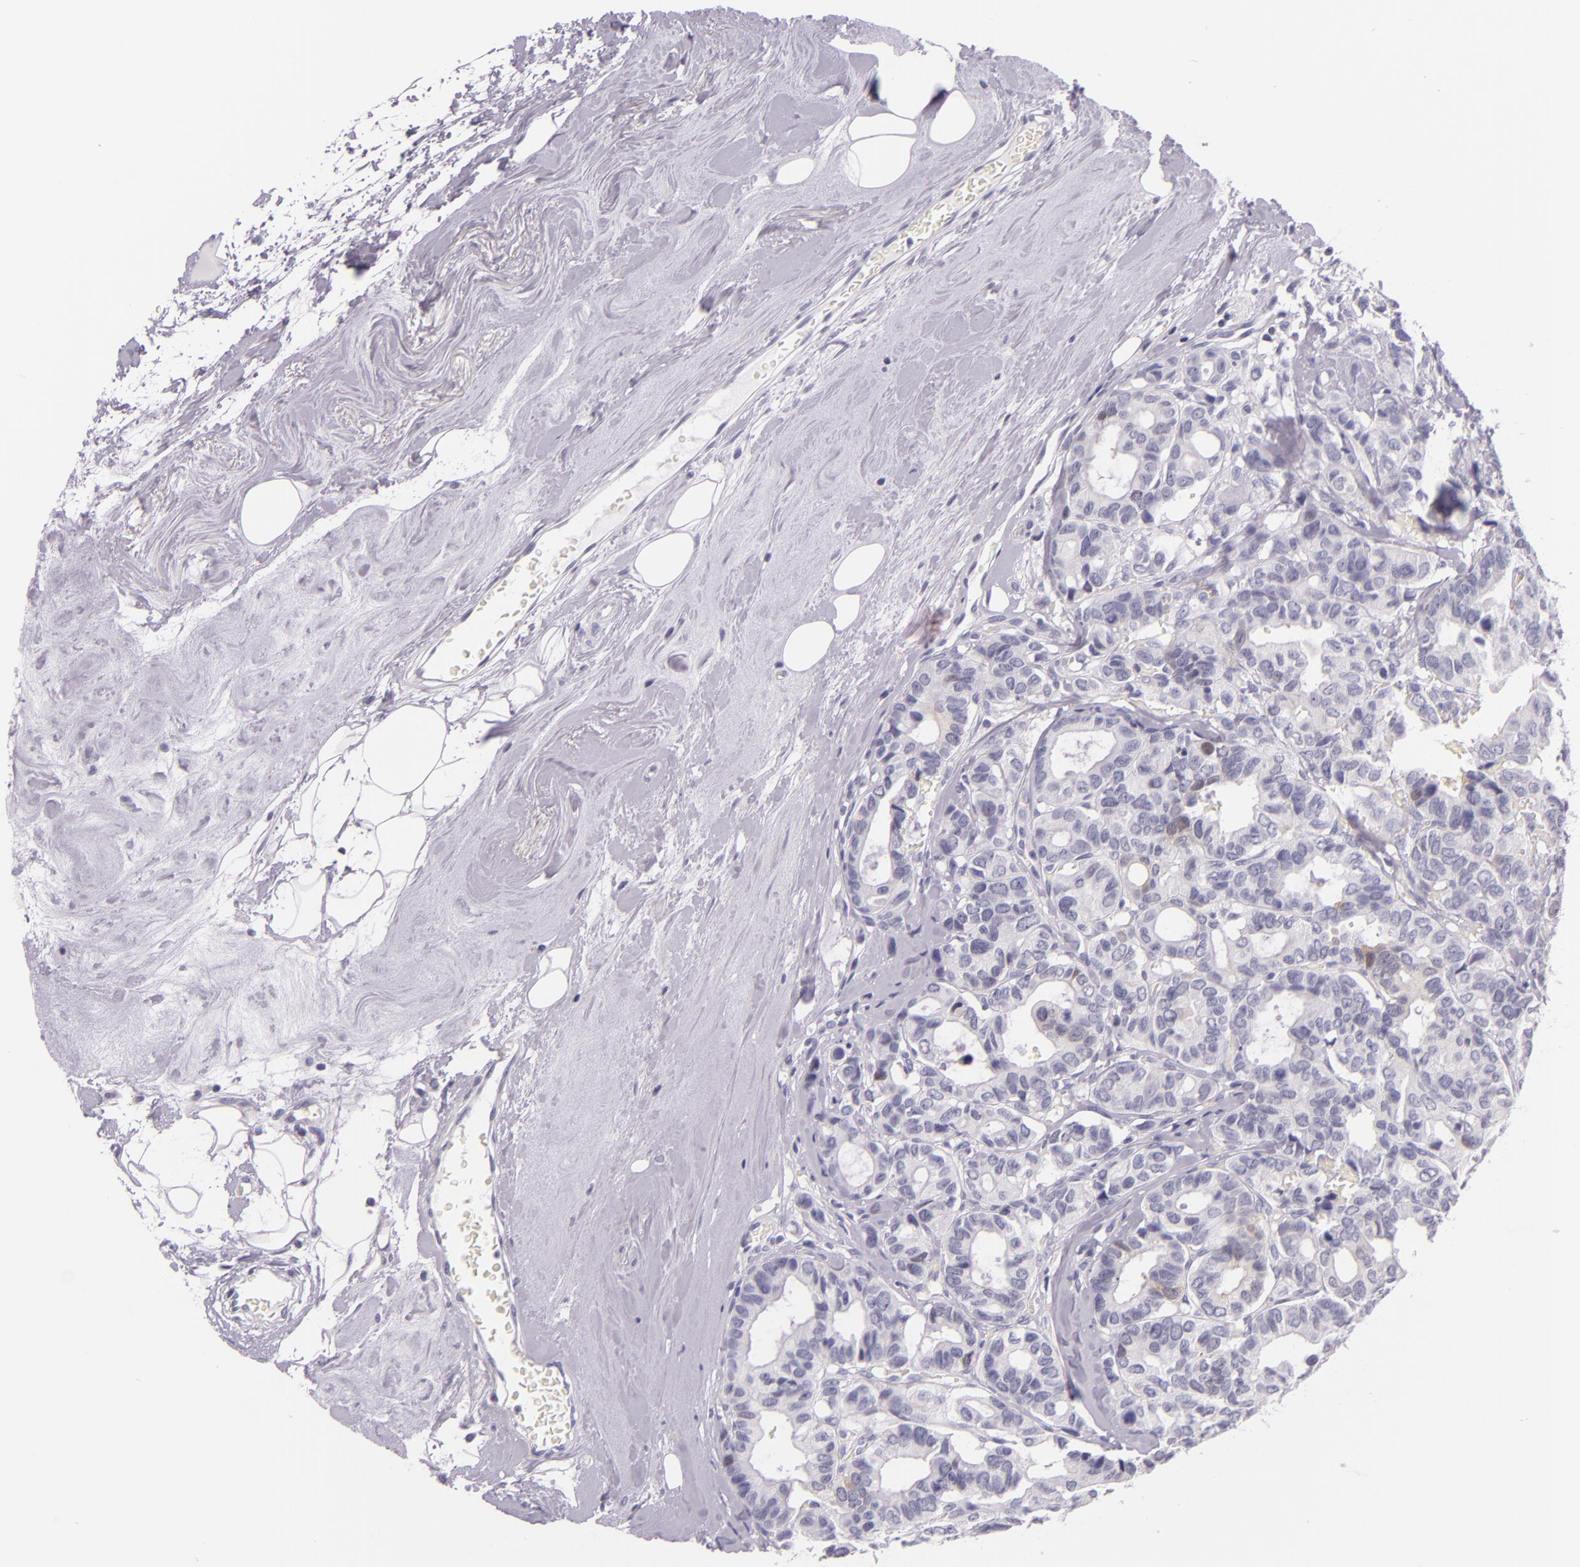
{"staining": {"intensity": "weak", "quantity": "<25%", "location": "cytoplasmic/membranous"}, "tissue": "breast cancer", "cell_type": "Tumor cells", "image_type": "cancer", "snomed": [{"axis": "morphology", "description": "Duct carcinoma"}, {"axis": "topography", "description": "Breast"}], "caption": "This is an IHC histopathology image of human breast cancer. There is no staining in tumor cells.", "gene": "HSP90AA1", "patient": {"sex": "female", "age": 69}}